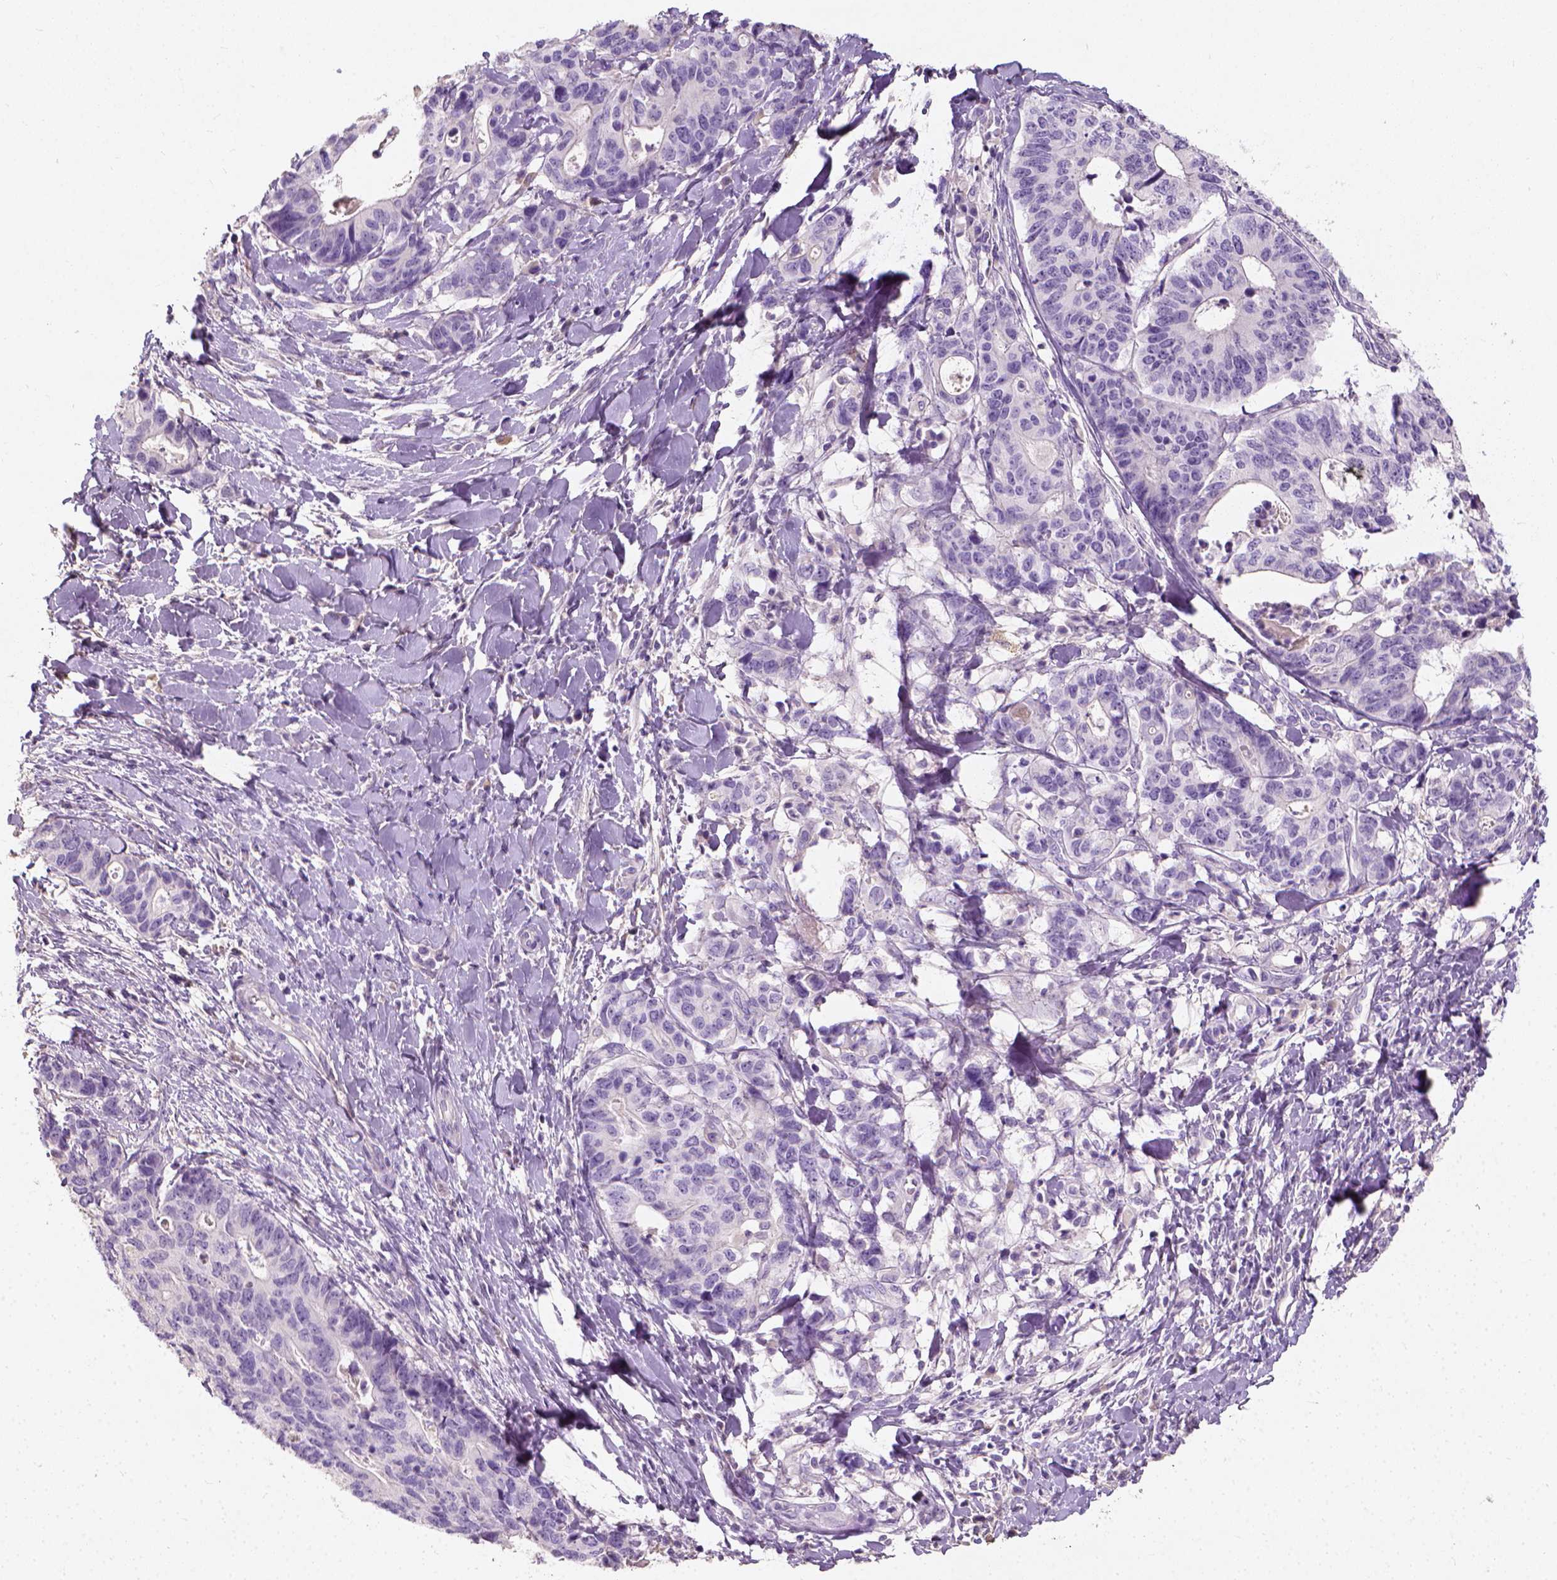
{"staining": {"intensity": "negative", "quantity": "none", "location": "none"}, "tissue": "stomach cancer", "cell_type": "Tumor cells", "image_type": "cancer", "snomed": [{"axis": "morphology", "description": "Adenocarcinoma, NOS"}, {"axis": "topography", "description": "Stomach, upper"}], "caption": "IHC image of stomach adenocarcinoma stained for a protein (brown), which demonstrates no positivity in tumor cells. The staining was performed using DAB (3,3'-diaminobenzidine) to visualize the protein expression in brown, while the nuclei were stained in blue with hematoxylin (Magnification: 20x).", "gene": "DHCR24", "patient": {"sex": "female", "age": 67}}